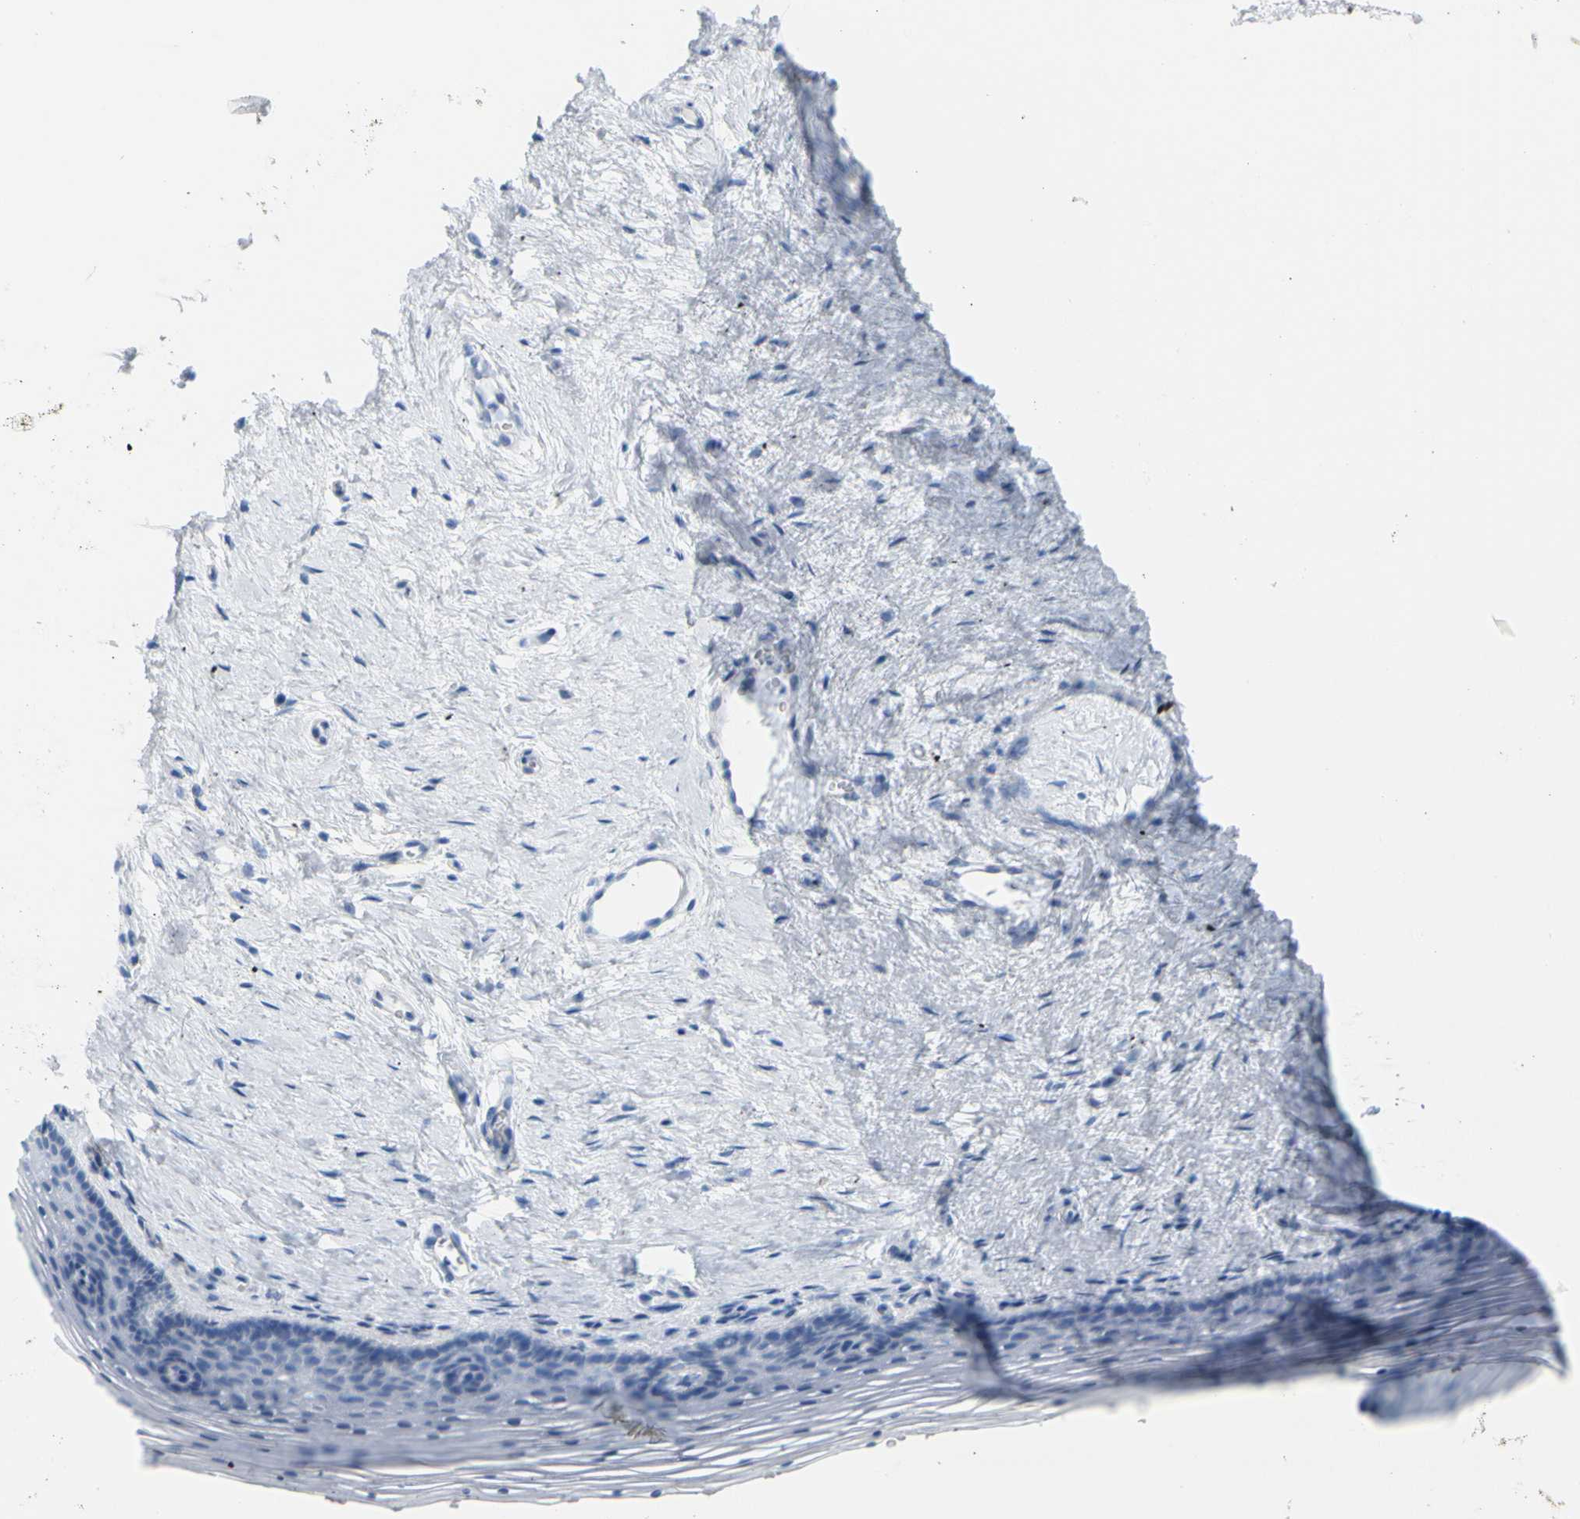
{"staining": {"intensity": "negative", "quantity": "none", "location": "none"}, "tissue": "vagina", "cell_type": "Squamous epithelial cells", "image_type": "normal", "snomed": [{"axis": "morphology", "description": "Normal tissue, NOS"}, {"axis": "topography", "description": "Vagina"}], "caption": "Squamous epithelial cells are negative for protein expression in benign human vagina.", "gene": "OPN1SW", "patient": {"sex": "female", "age": 32}}